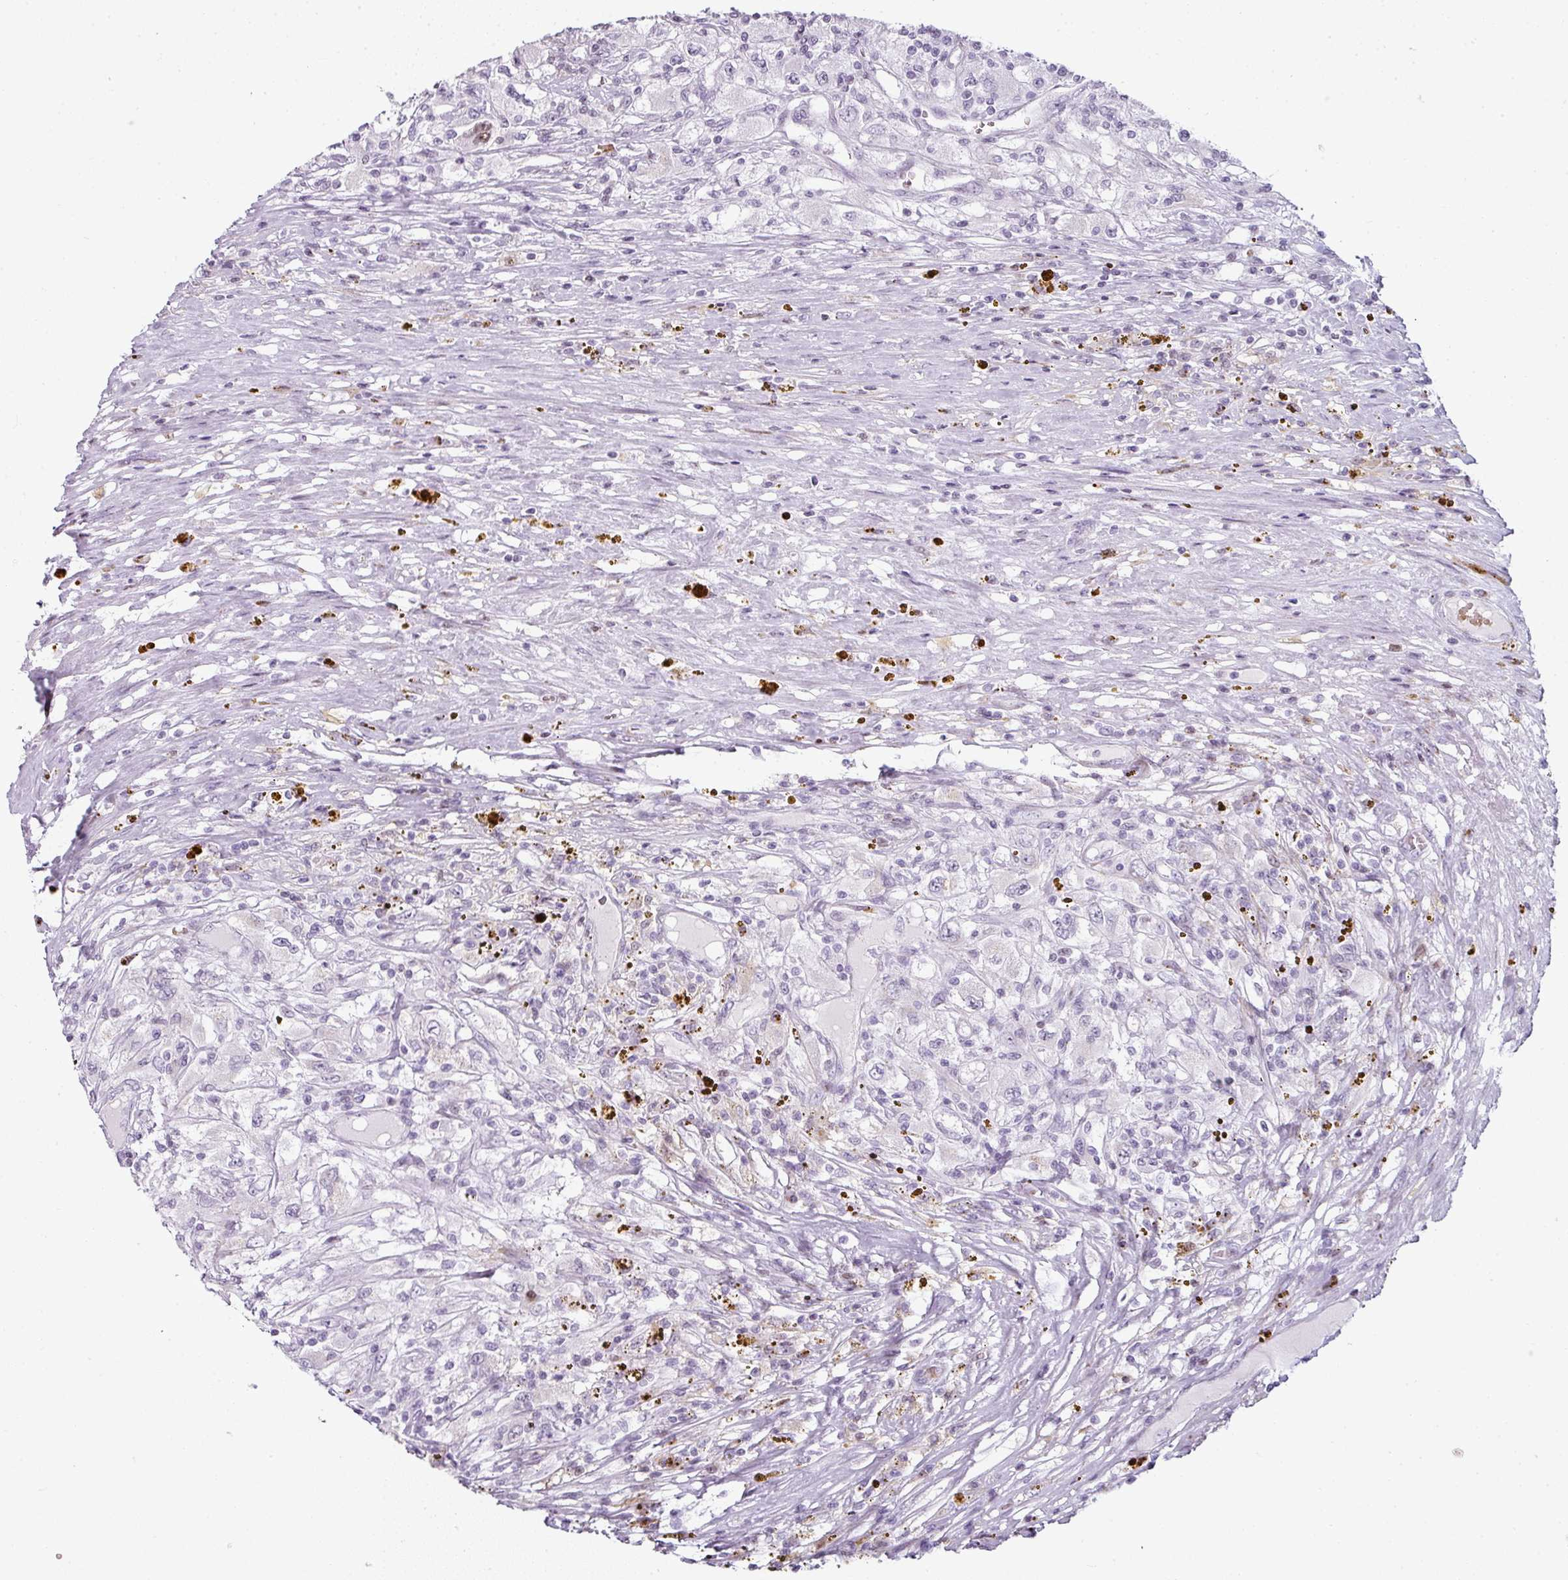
{"staining": {"intensity": "negative", "quantity": "none", "location": "none"}, "tissue": "renal cancer", "cell_type": "Tumor cells", "image_type": "cancer", "snomed": [{"axis": "morphology", "description": "Adenocarcinoma, NOS"}, {"axis": "topography", "description": "Kidney"}], "caption": "The image exhibits no significant positivity in tumor cells of renal adenocarcinoma.", "gene": "SYT8", "patient": {"sex": "female", "age": 67}}